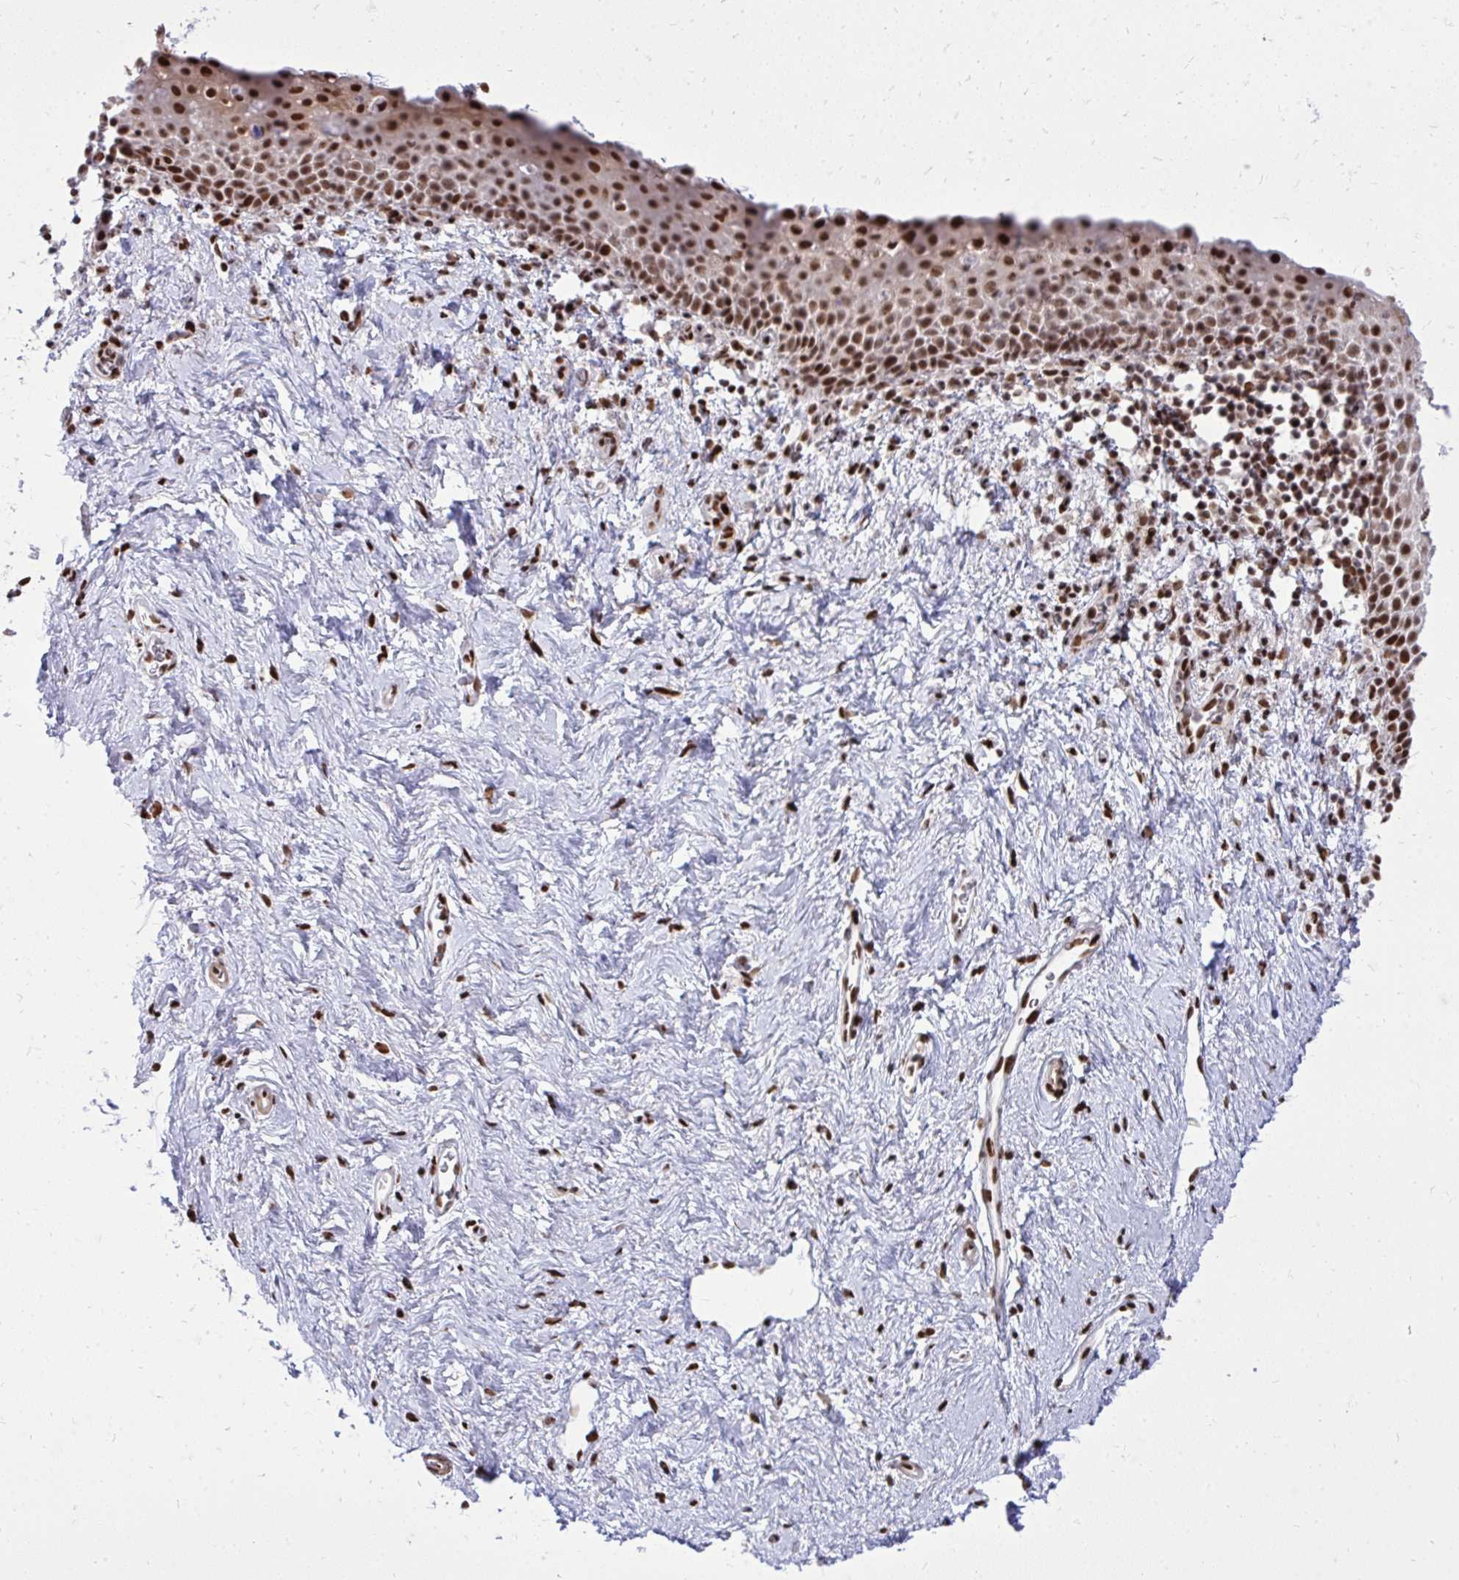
{"staining": {"intensity": "strong", "quantity": ">75%", "location": "nuclear"}, "tissue": "vagina", "cell_type": "Squamous epithelial cells", "image_type": "normal", "snomed": [{"axis": "morphology", "description": "Normal tissue, NOS"}, {"axis": "topography", "description": "Vagina"}], "caption": "Immunohistochemical staining of normal human vagina shows >75% levels of strong nuclear protein staining in about >75% of squamous epithelial cells. (Brightfield microscopy of DAB IHC at high magnification).", "gene": "TBL1Y", "patient": {"sex": "female", "age": 61}}